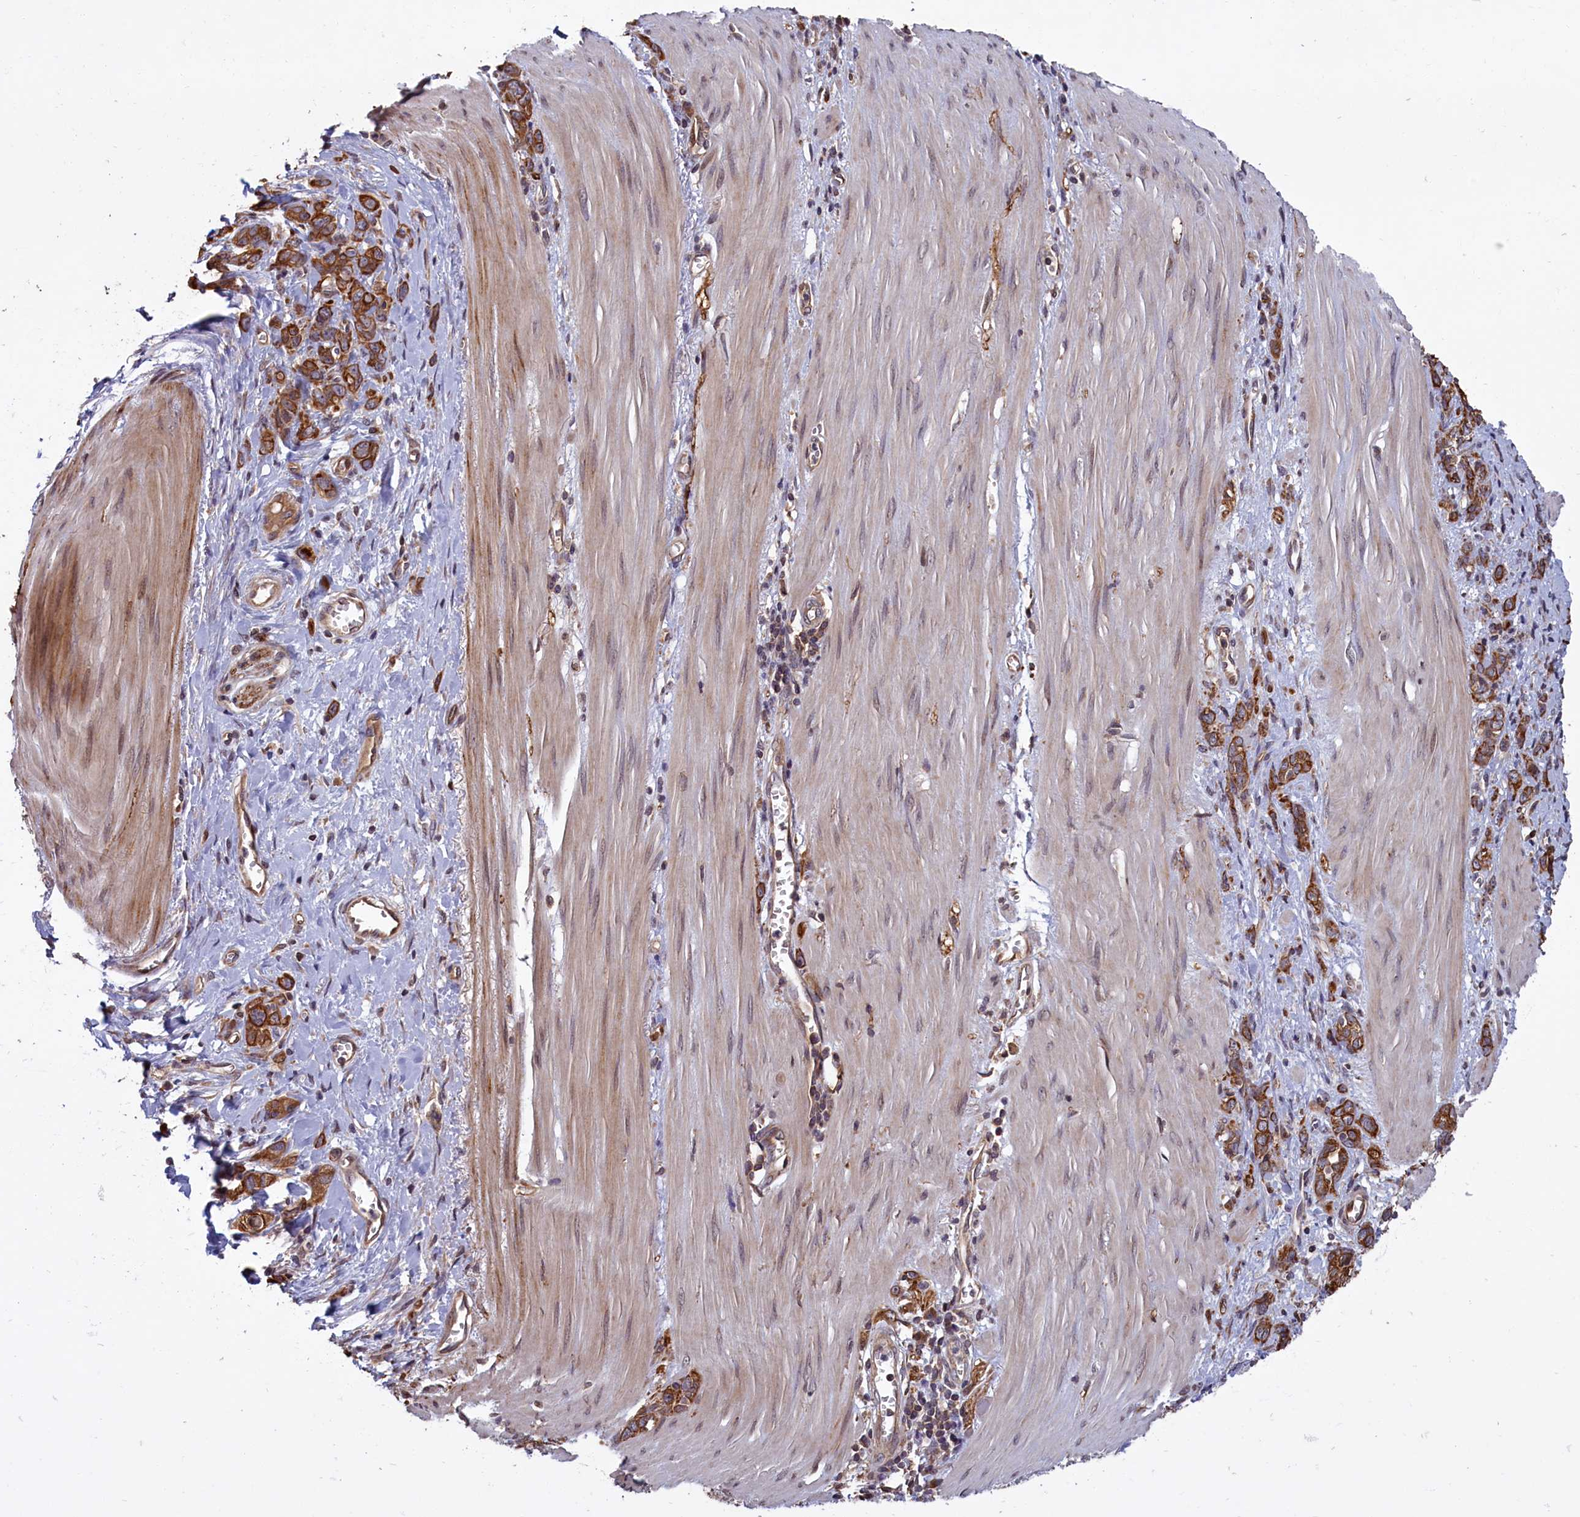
{"staining": {"intensity": "strong", "quantity": ">75%", "location": "cytoplasmic/membranous"}, "tissue": "stomach cancer", "cell_type": "Tumor cells", "image_type": "cancer", "snomed": [{"axis": "morphology", "description": "Adenocarcinoma, NOS"}, {"axis": "topography", "description": "Stomach"}], "caption": "Stomach cancer (adenocarcinoma) stained with DAB (3,3'-diaminobenzidine) immunohistochemistry shows high levels of strong cytoplasmic/membranous expression in about >75% of tumor cells.", "gene": "DENND1B", "patient": {"sex": "female", "age": 76}}